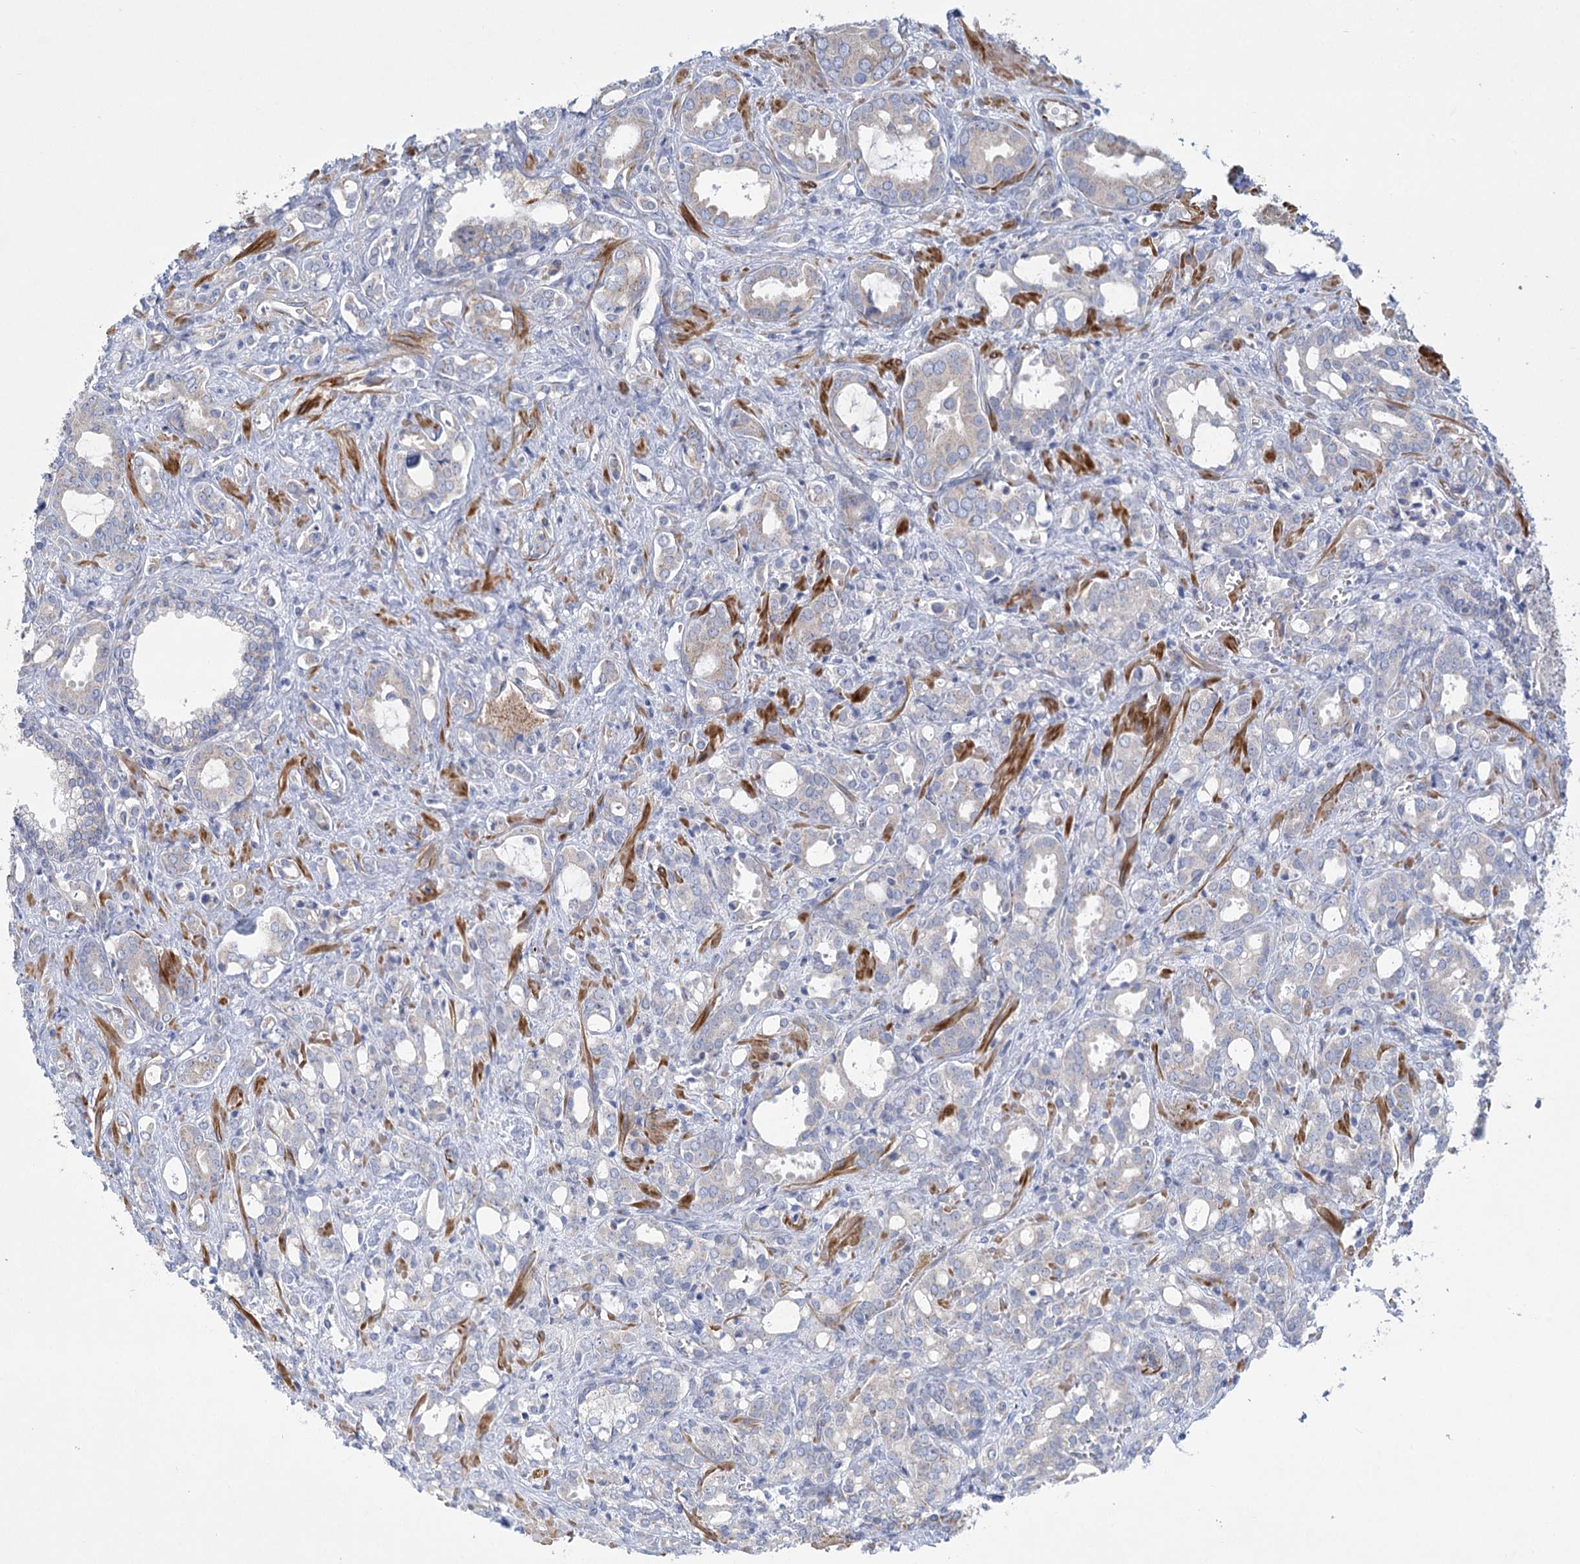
{"staining": {"intensity": "negative", "quantity": "none", "location": "none"}, "tissue": "prostate cancer", "cell_type": "Tumor cells", "image_type": "cancer", "snomed": [{"axis": "morphology", "description": "Adenocarcinoma, High grade"}, {"axis": "topography", "description": "Prostate"}], "caption": "Immunohistochemistry (IHC) micrograph of human prostate cancer stained for a protein (brown), which exhibits no staining in tumor cells.", "gene": "DHTKD1", "patient": {"sex": "male", "age": 72}}